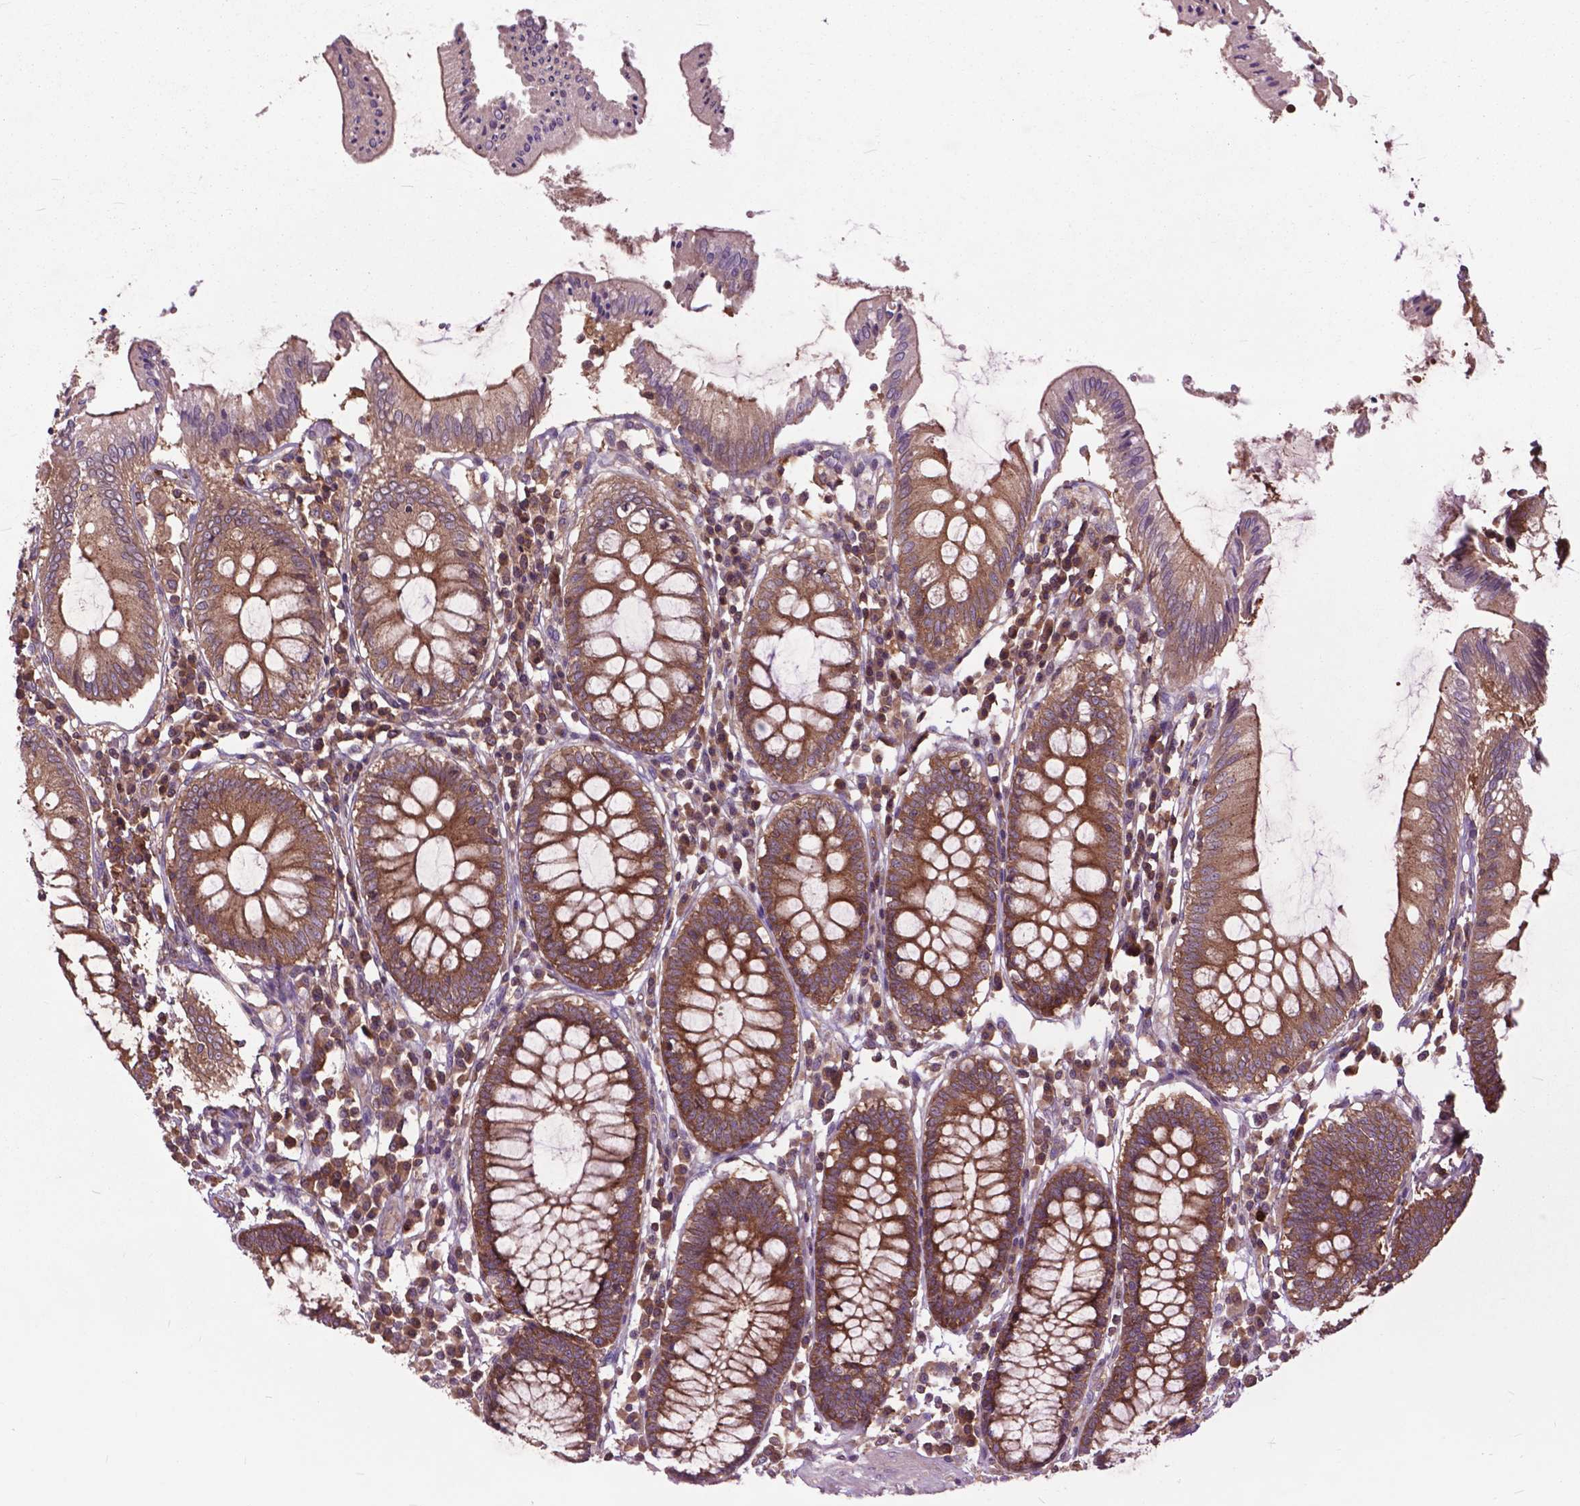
{"staining": {"intensity": "moderate", "quantity": ">75%", "location": "cytoplasmic/membranous"}, "tissue": "colon", "cell_type": "Endothelial cells", "image_type": "normal", "snomed": [{"axis": "morphology", "description": "Normal tissue, NOS"}, {"axis": "morphology", "description": "Adenocarcinoma, NOS"}, {"axis": "topography", "description": "Colon"}], "caption": "The photomicrograph displays immunohistochemical staining of normal colon. There is moderate cytoplasmic/membranous staining is identified in about >75% of endothelial cells. (Stains: DAB (3,3'-diaminobenzidine) in brown, nuclei in blue, Microscopy: brightfield microscopy at high magnification).", "gene": "ARAF", "patient": {"sex": "male", "age": 83}}